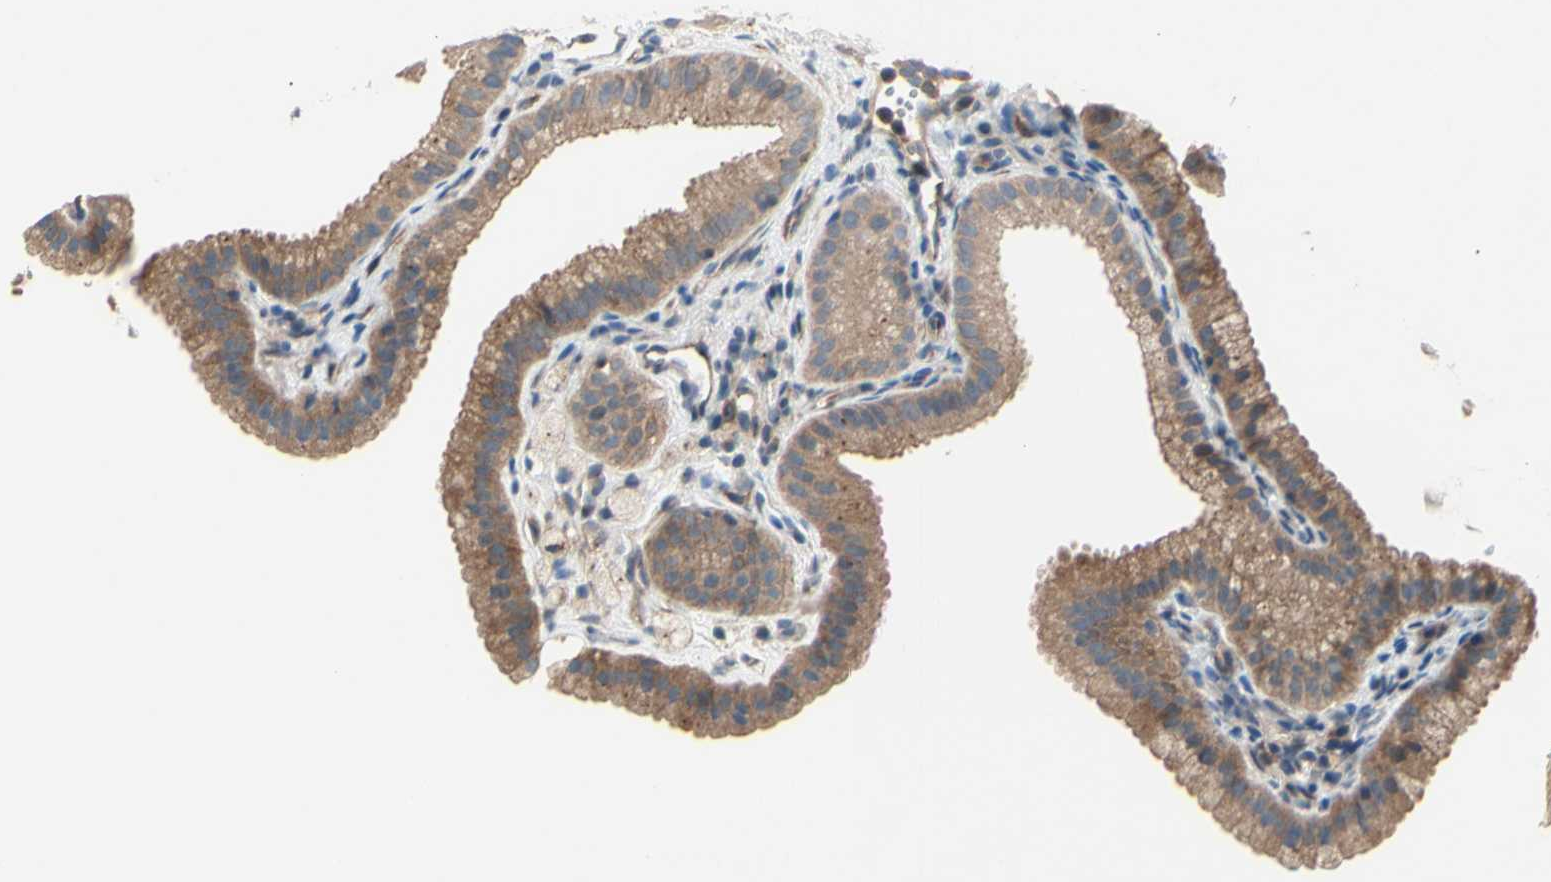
{"staining": {"intensity": "moderate", "quantity": ">75%", "location": "cytoplasmic/membranous"}, "tissue": "gallbladder", "cell_type": "Glandular cells", "image_type": "normal", "snomed": [{"axis": "morphology", "description": "Normal tissue, NOS"}, {"axis": "topography", "description": "Gallbladder"}], "caption": "A histopathology image of human gallbladder stained for a protein shows moderate cytoplasmic/membranous brown staining in glandular cells. Nuclei are stained in blue.", "gene": "DYNLRB1", "patient": {"sex": "female", "age": 64}}